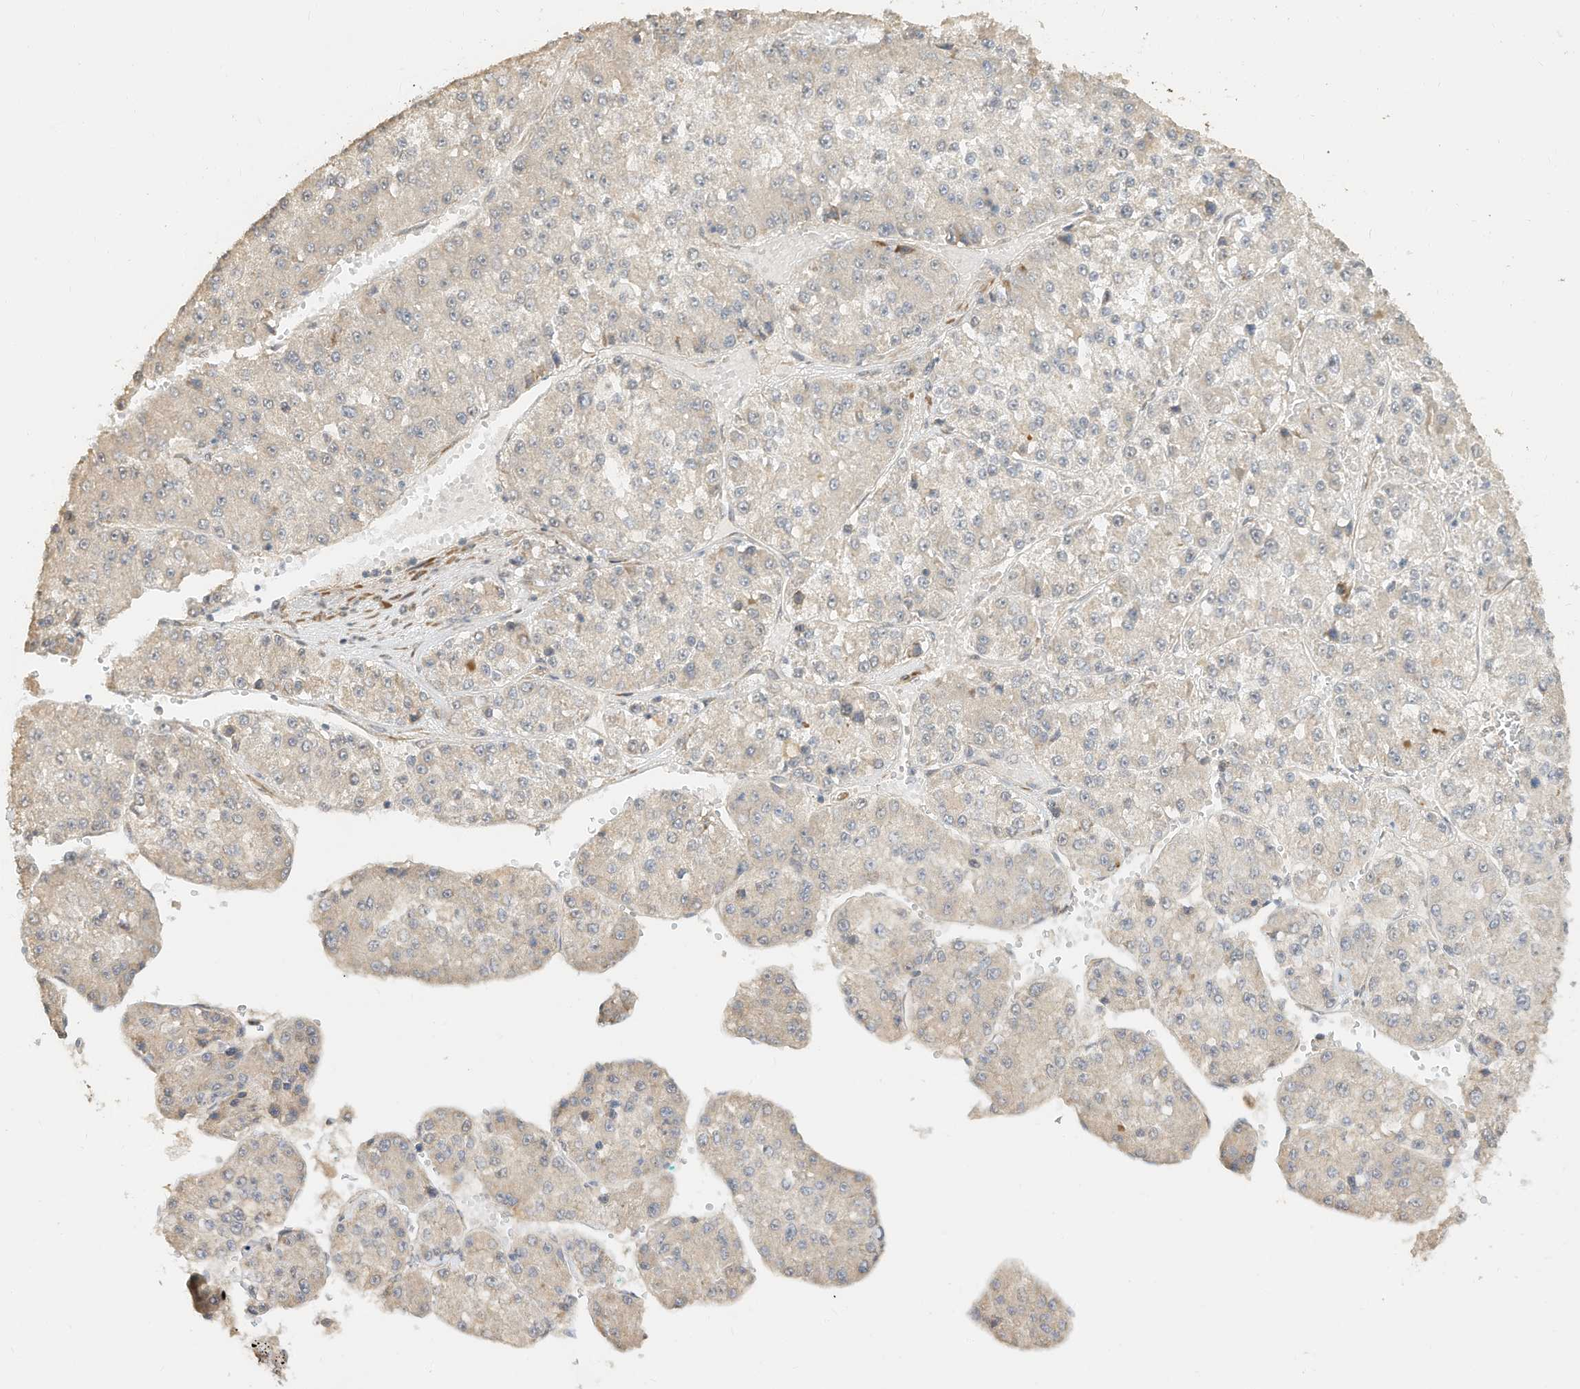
{"staining": {"intensity": "weak", "quantity": "<25%", "location": "cytoplasmic/membranous"}, "tissue": "liver cancer", "cell_type": "Tumor cells", "image_type": "cancer", "snomed": [{"axis": "morphology", "description": "Carcinoma, Hepatocellular, NOS"}, {"axis": "topography", "description": "Liver"}], "caption": "IHC of human hepatocellular carcinoma (liver) shows no positivity in tumor cells. The staining was performed using DAB (3,3'-diaminobenzidine) to visualize the protein expression in brown, while the nuclei were stained in blue with hematoxylin (Magnification: 20x).", "gene": "CAGE1", "patient": {"sex": "female", "age": 73}}